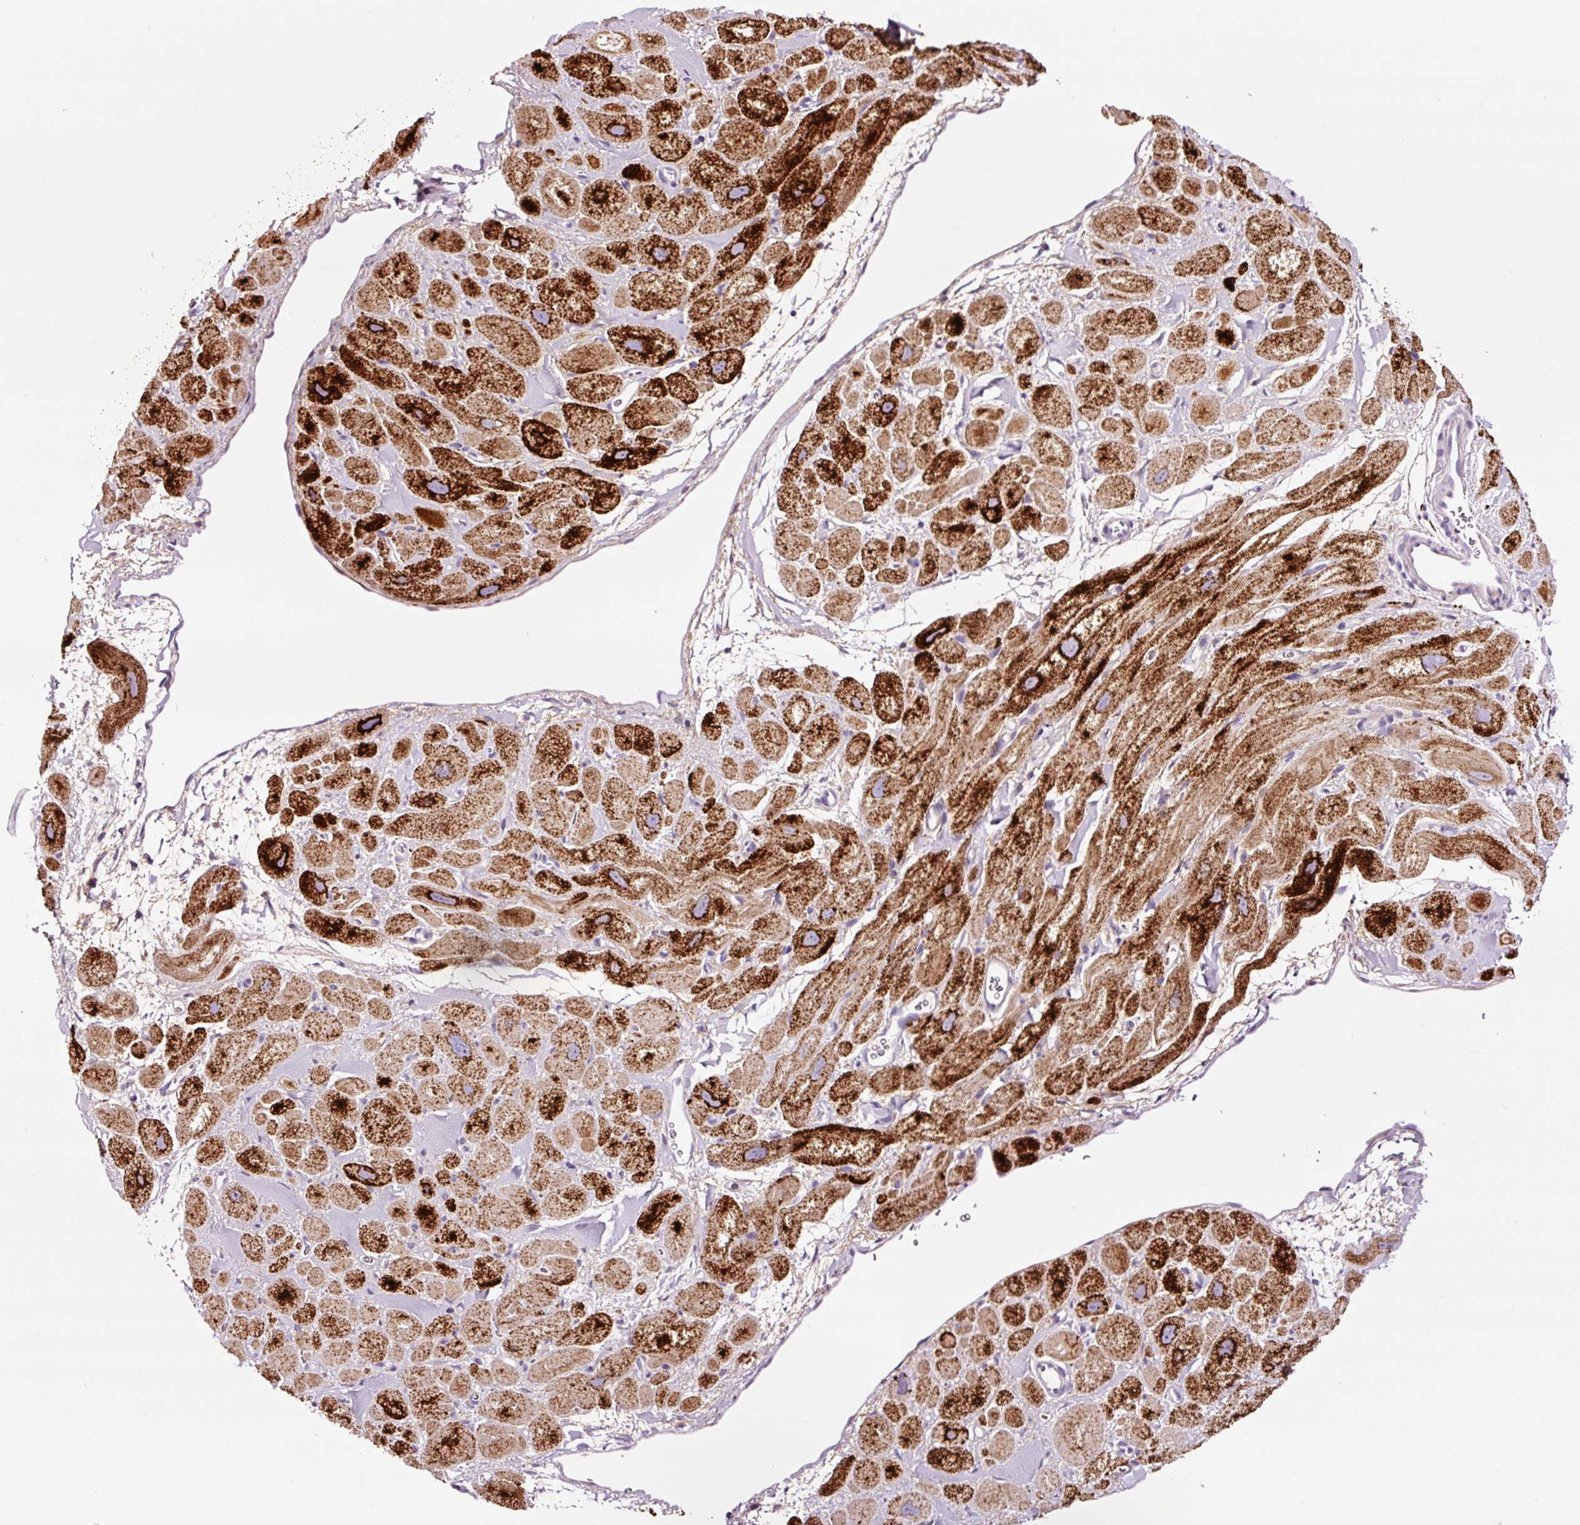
{"staining": {"intensity": "strong", "quantity": "25%-75%", "location": "cytoplasmic/membranous"}, "tissue": "heart muscle", "cell_type": "Cardiomyocytes", "image_type": "normal", "snomed": [{"axis": "morphology", "description": "Normal tissue, NOS"}, {"axis": "topography", "description": "Heart"}], "caption": "Human heart muscle stained for a protein (brown) shows strong cytoplasmic/membranous positive expression in approximately 25%-75% of cardiomyocytes.", "gene": "PAM", "patient": {"sex": "male", "age": 49}}